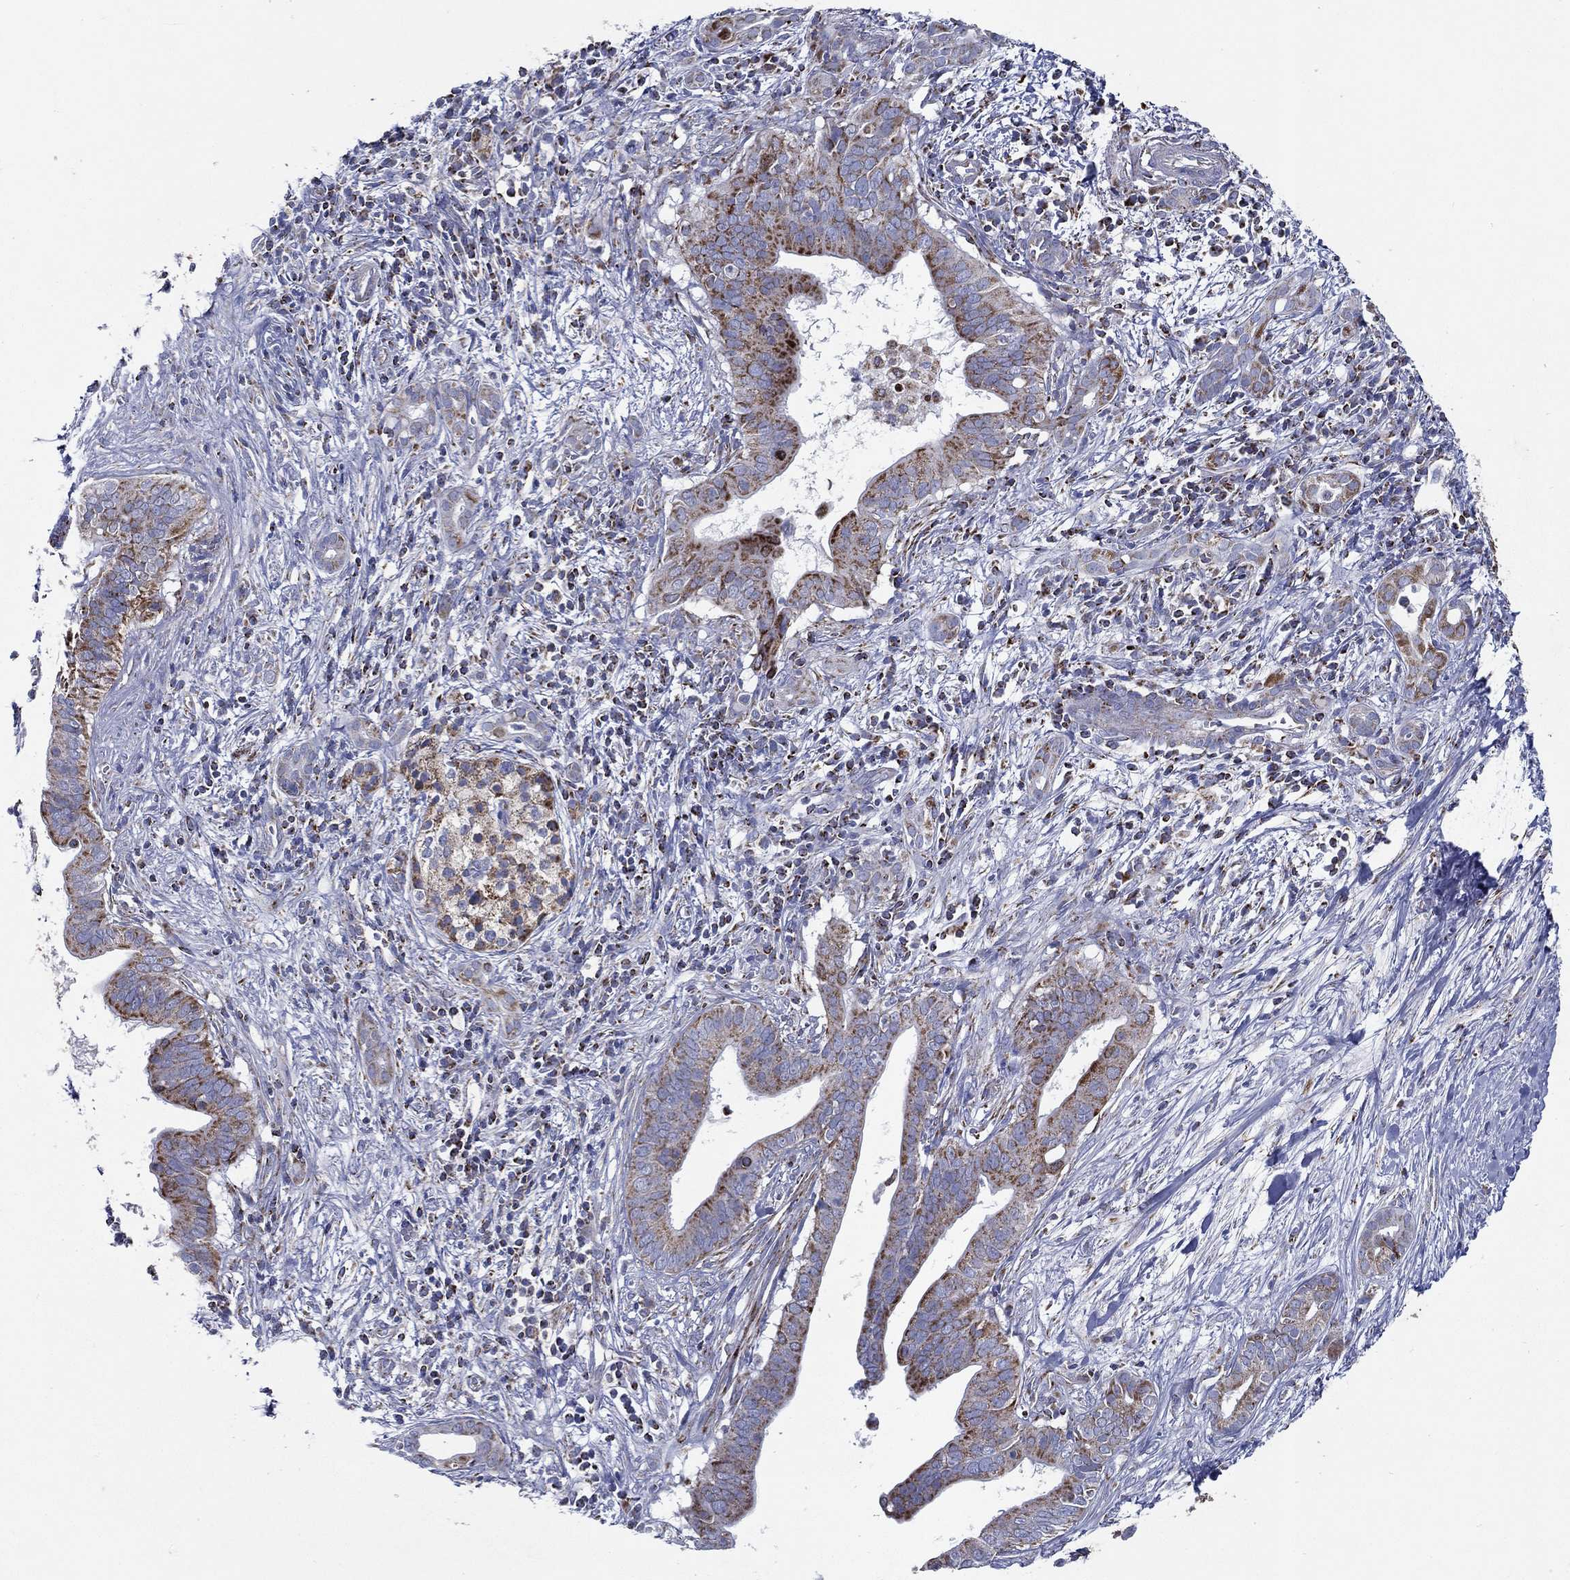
{"staining": {"intensity": "strong", "quantity": "25%-75%", "location": "cytoplasmic/membranous"}, "tissue": "pancreatic cancer", "cell_type": "Tumor cells", "image_type": "cancer", "snomed": [{"axis": "morphology", "description": "Adenocarcinoma, NOS"}, {"axis": "topography", "description": "Pancreas"}], "caption": "Pancreatic adenocarcinoma tissue shows strong cytoplasmic/membranous positivity in about 25%-75% of tumor cells", "gene": "SFXN1", "patient": {"sex": "male", "age": 61}}